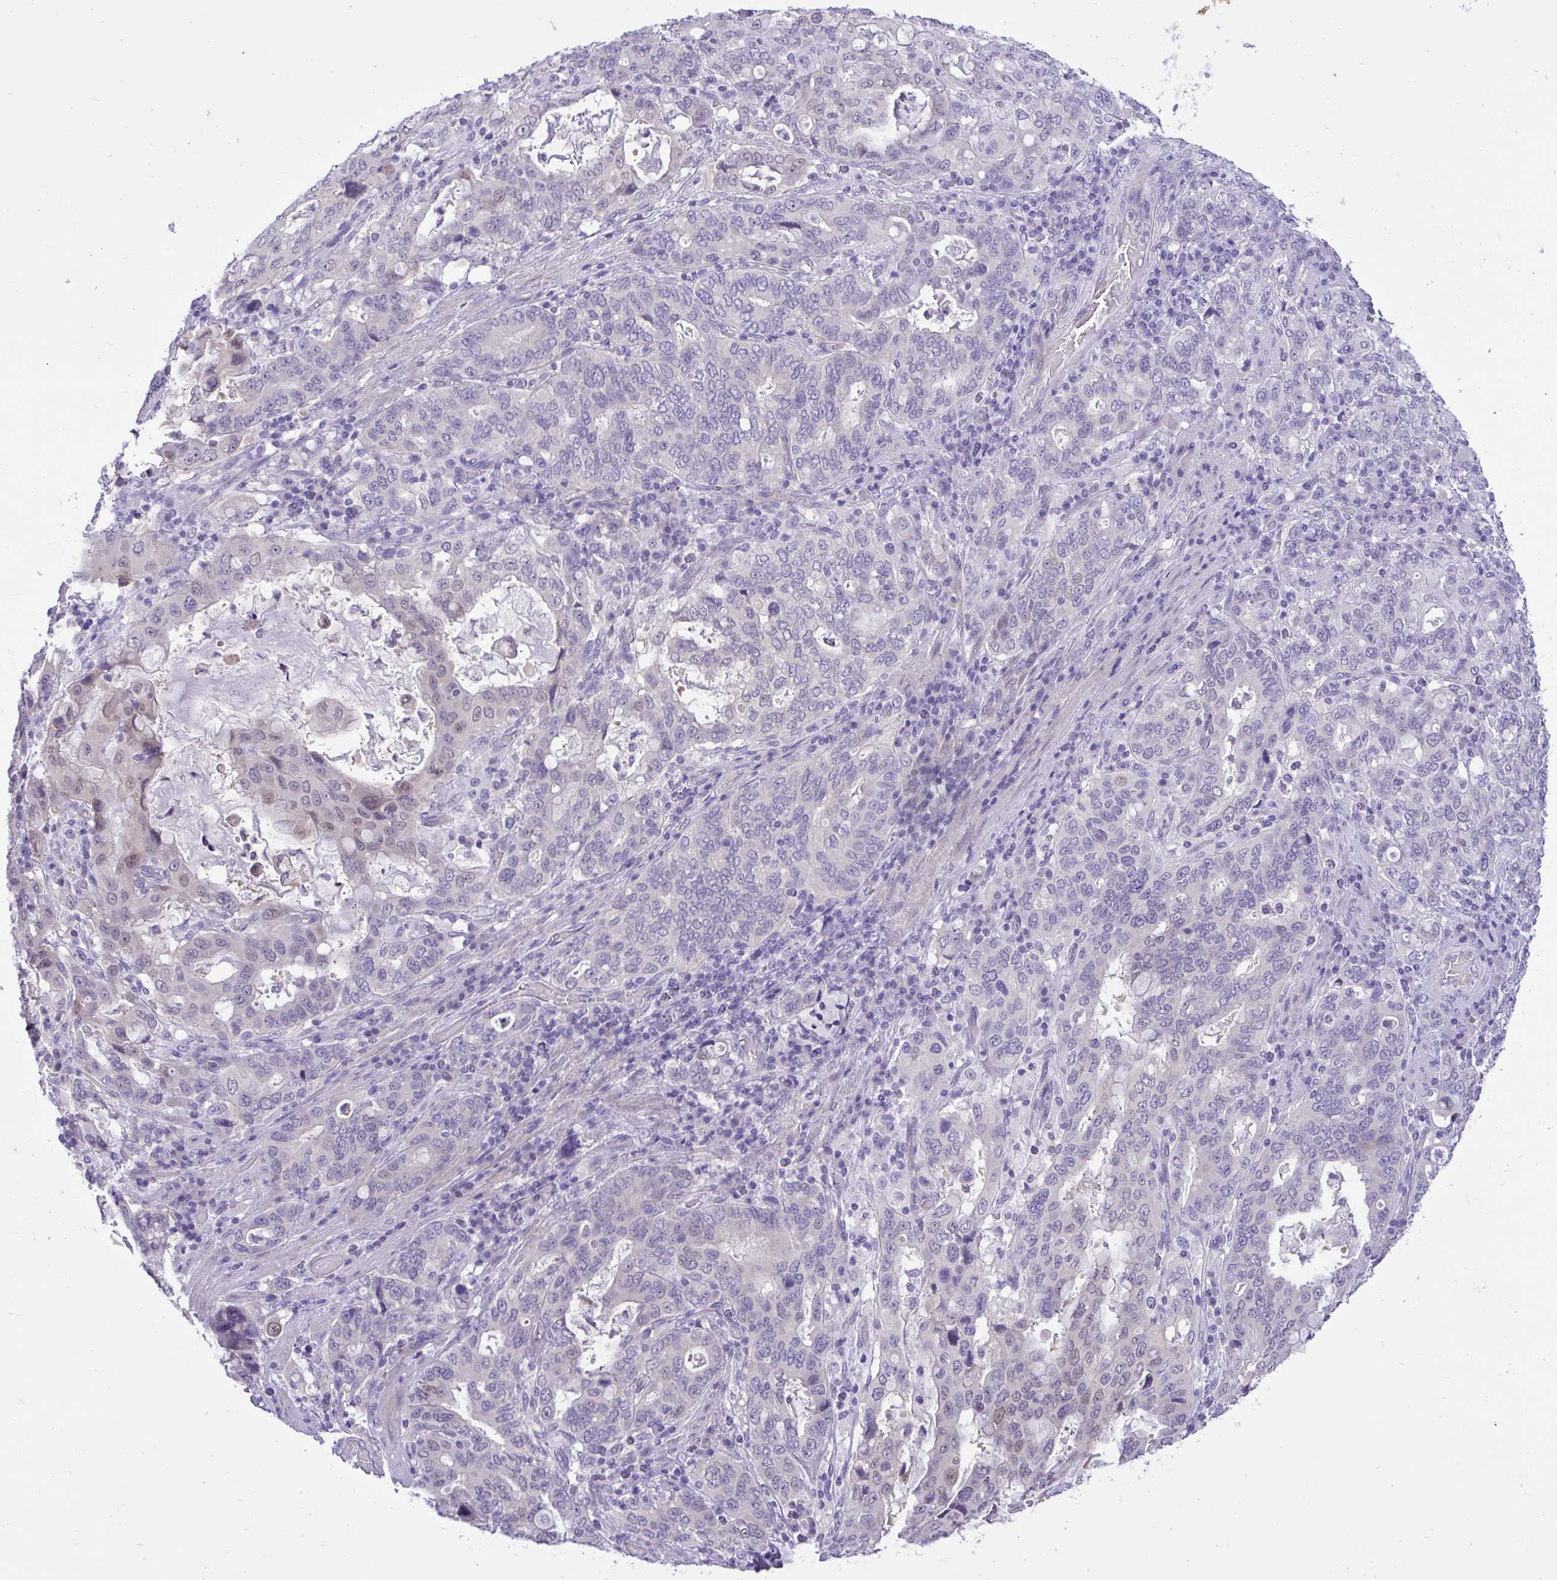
{"staining": {"intensity": "weak", "quantity": "<25%", "location": "nuclear"}, "tissue": "stomach cancer", "cell_type": "Tumor cells", "image_type": "cancer", "snomed": [{"axis": "morphology", "description": "Adenocarcinoma, NOS"}, {"axis": "topography", "description": "Stomach, upper"}, {"axis": "topography", "description": "Stomach"}], "caption": "Immunohistochemical staining of human stomach adenocarcinoma demonstrates no significant staining in tumor cells.", "gene": "TMCO5A", "patient": {"sex": "male", "age": 62}}